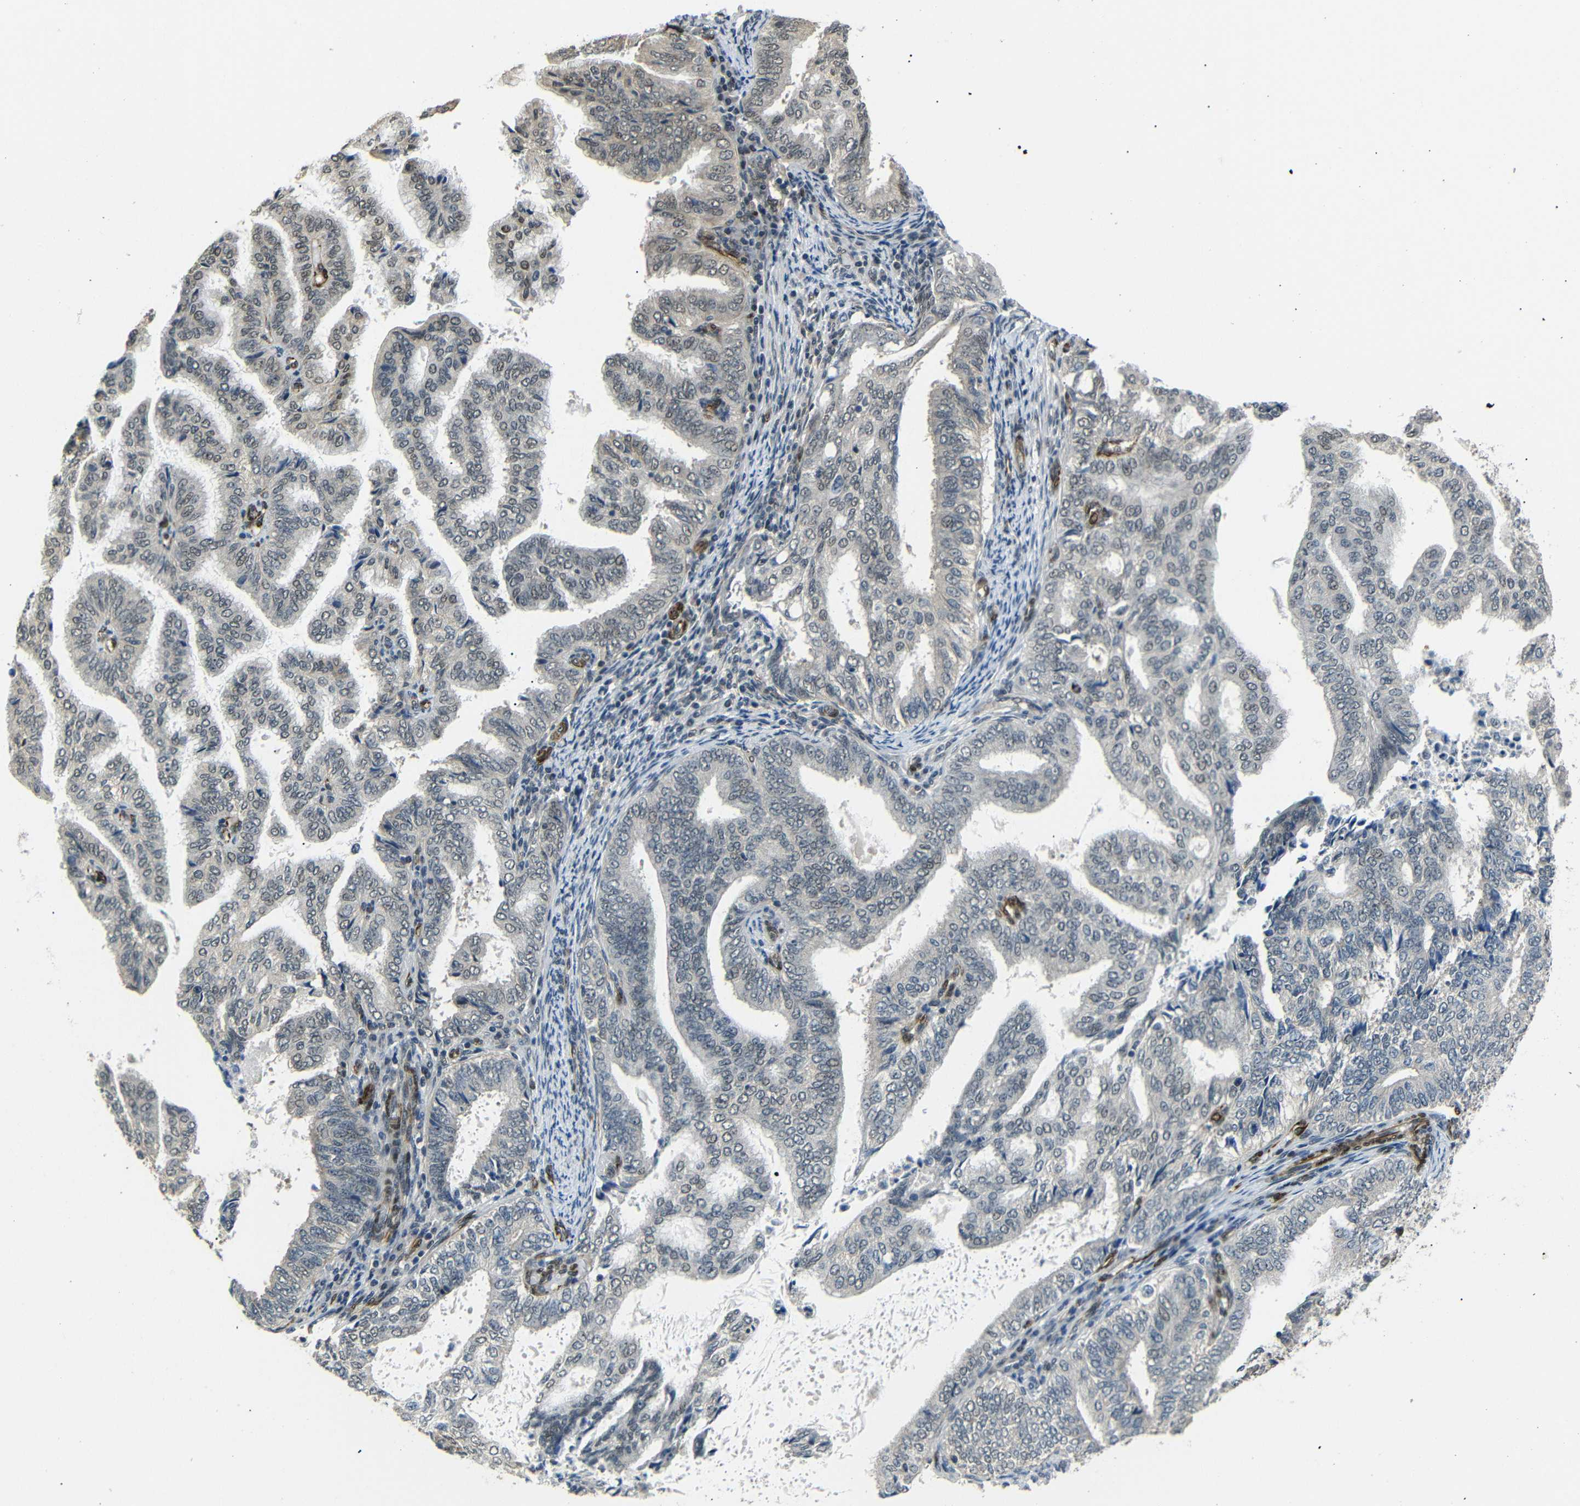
{"staining": {"intensity": "moderate", "quantity": "<25%", "location": "cytoplasmic/membranous,nuclear"}, "tissue": "endometrial cancer", "cell_type": "Tumor cells", "image_type": "cancer", "snomed": [{"axis": "morphology", "description": "Adenocarcinoma, NOS"}, {"axis": "topography", "description": "Endometrium"}], "caption": "The immunohistochemical stain highlights moderate cytoplasmic/membranous and nuclear expression in tumor cells of adenocarcinoma (endometrial) tissue.", "gene": "TBX2", "patient": {"sex": "female", "age": 58}}